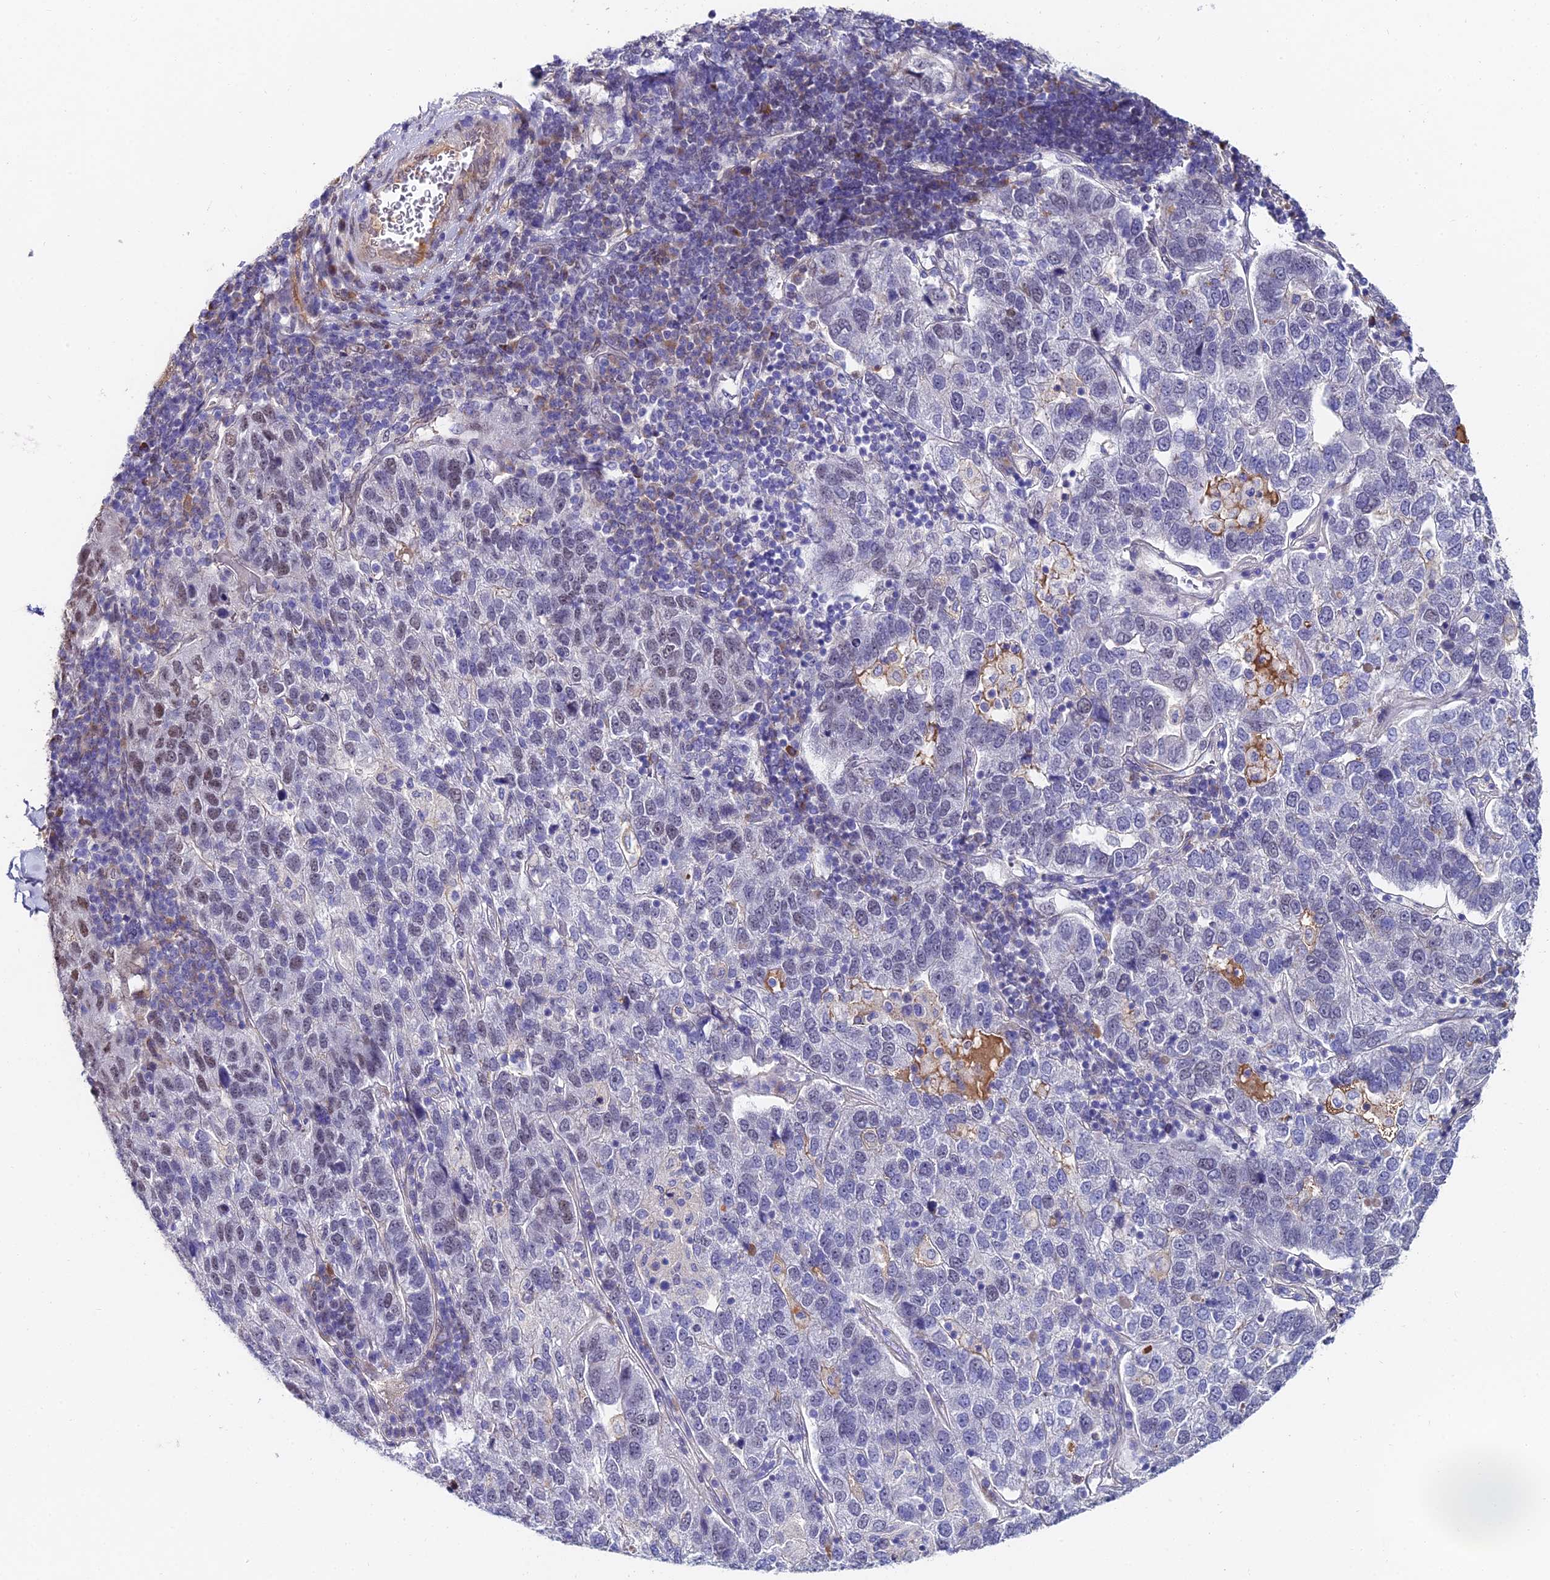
{"staining": {"intensity": "moderate", "quantity": "<25%", "location": "nuclear"}, "tissue": "pancreatic cancer", "cell_type": "Tumor cells", "image_type": "cancer", "snomed": [{"axis": "morphology", "description": "Adenocarcinoma, NOS"}, {"axis": "topography", "description": "Pancreas"}], "caption": "Approximately <25% of tumor cells in adenocarcinoma (pancreatic) exhibit moderate nuclear protein staining as visualized by brown immunohistochemical staining.", "gene": "TRIM24", "patient": {"sex": "female", "age": 61}}